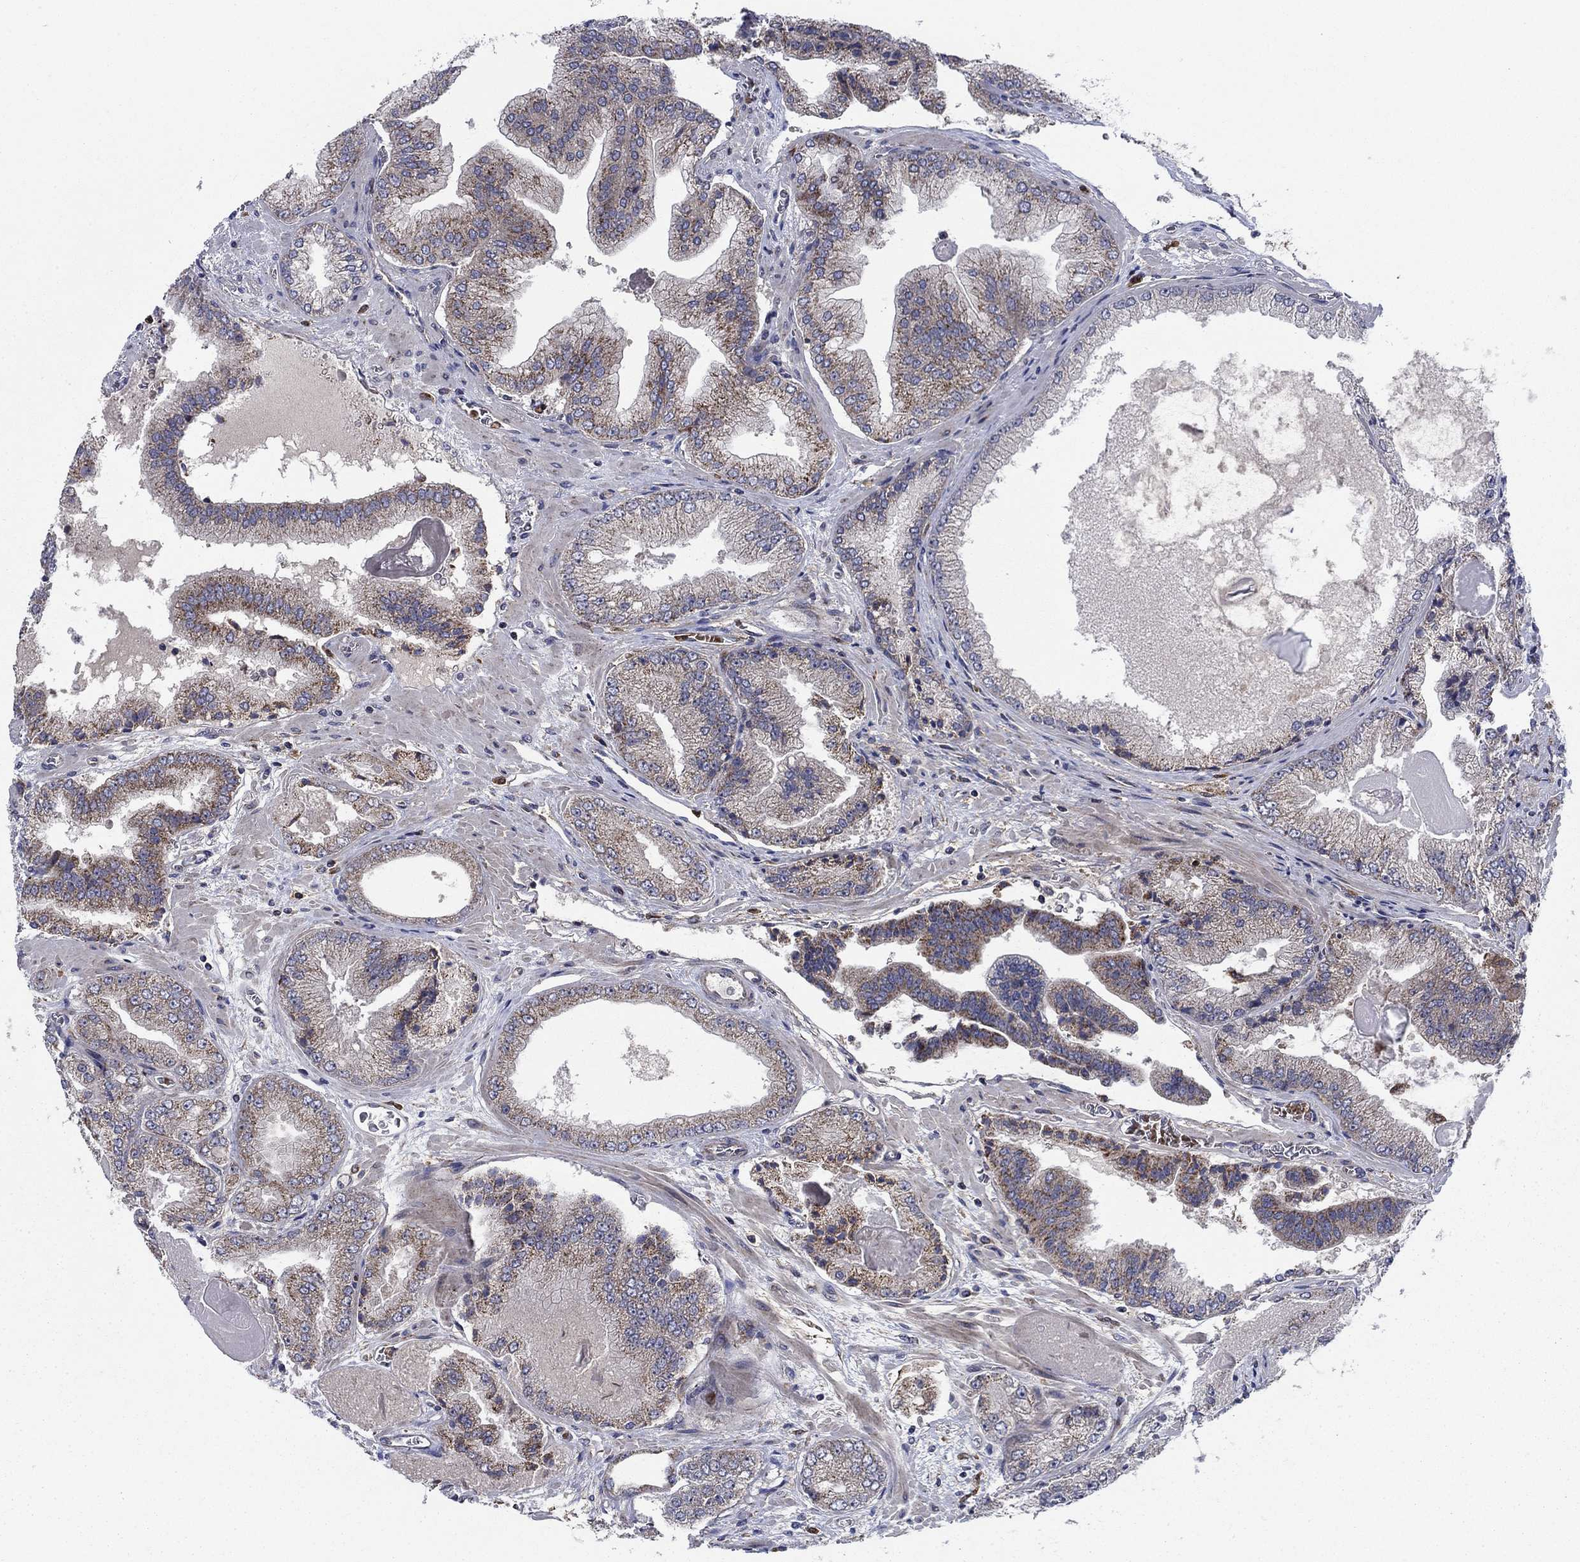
{"staining": {"intensity": "moderate", "quantity": "25%-75%", "location": "cytoplasmic/membranous"}, "tissue": "prostate cancer", "cell_type": "Tumor cells", "image_type": "cancer", "snomed": [{"axis": "morphology", "description": "Adenocarcinoma, Low grade"}, {"axis": "topography", "description": "Prostate"}], "caption": "A high-resolution histopathology image shows immunohistochemistry (IHC) staining of low-grade adenocarcinoma (prostate), which displays moderate cytoplasmic/membranous expression in approximately 25%-75% of tumor cells. (IHC, brightfield microscopy, high magnification).", "gene": "RNF19B", "patient": {"sex": "male", "age": 72}}